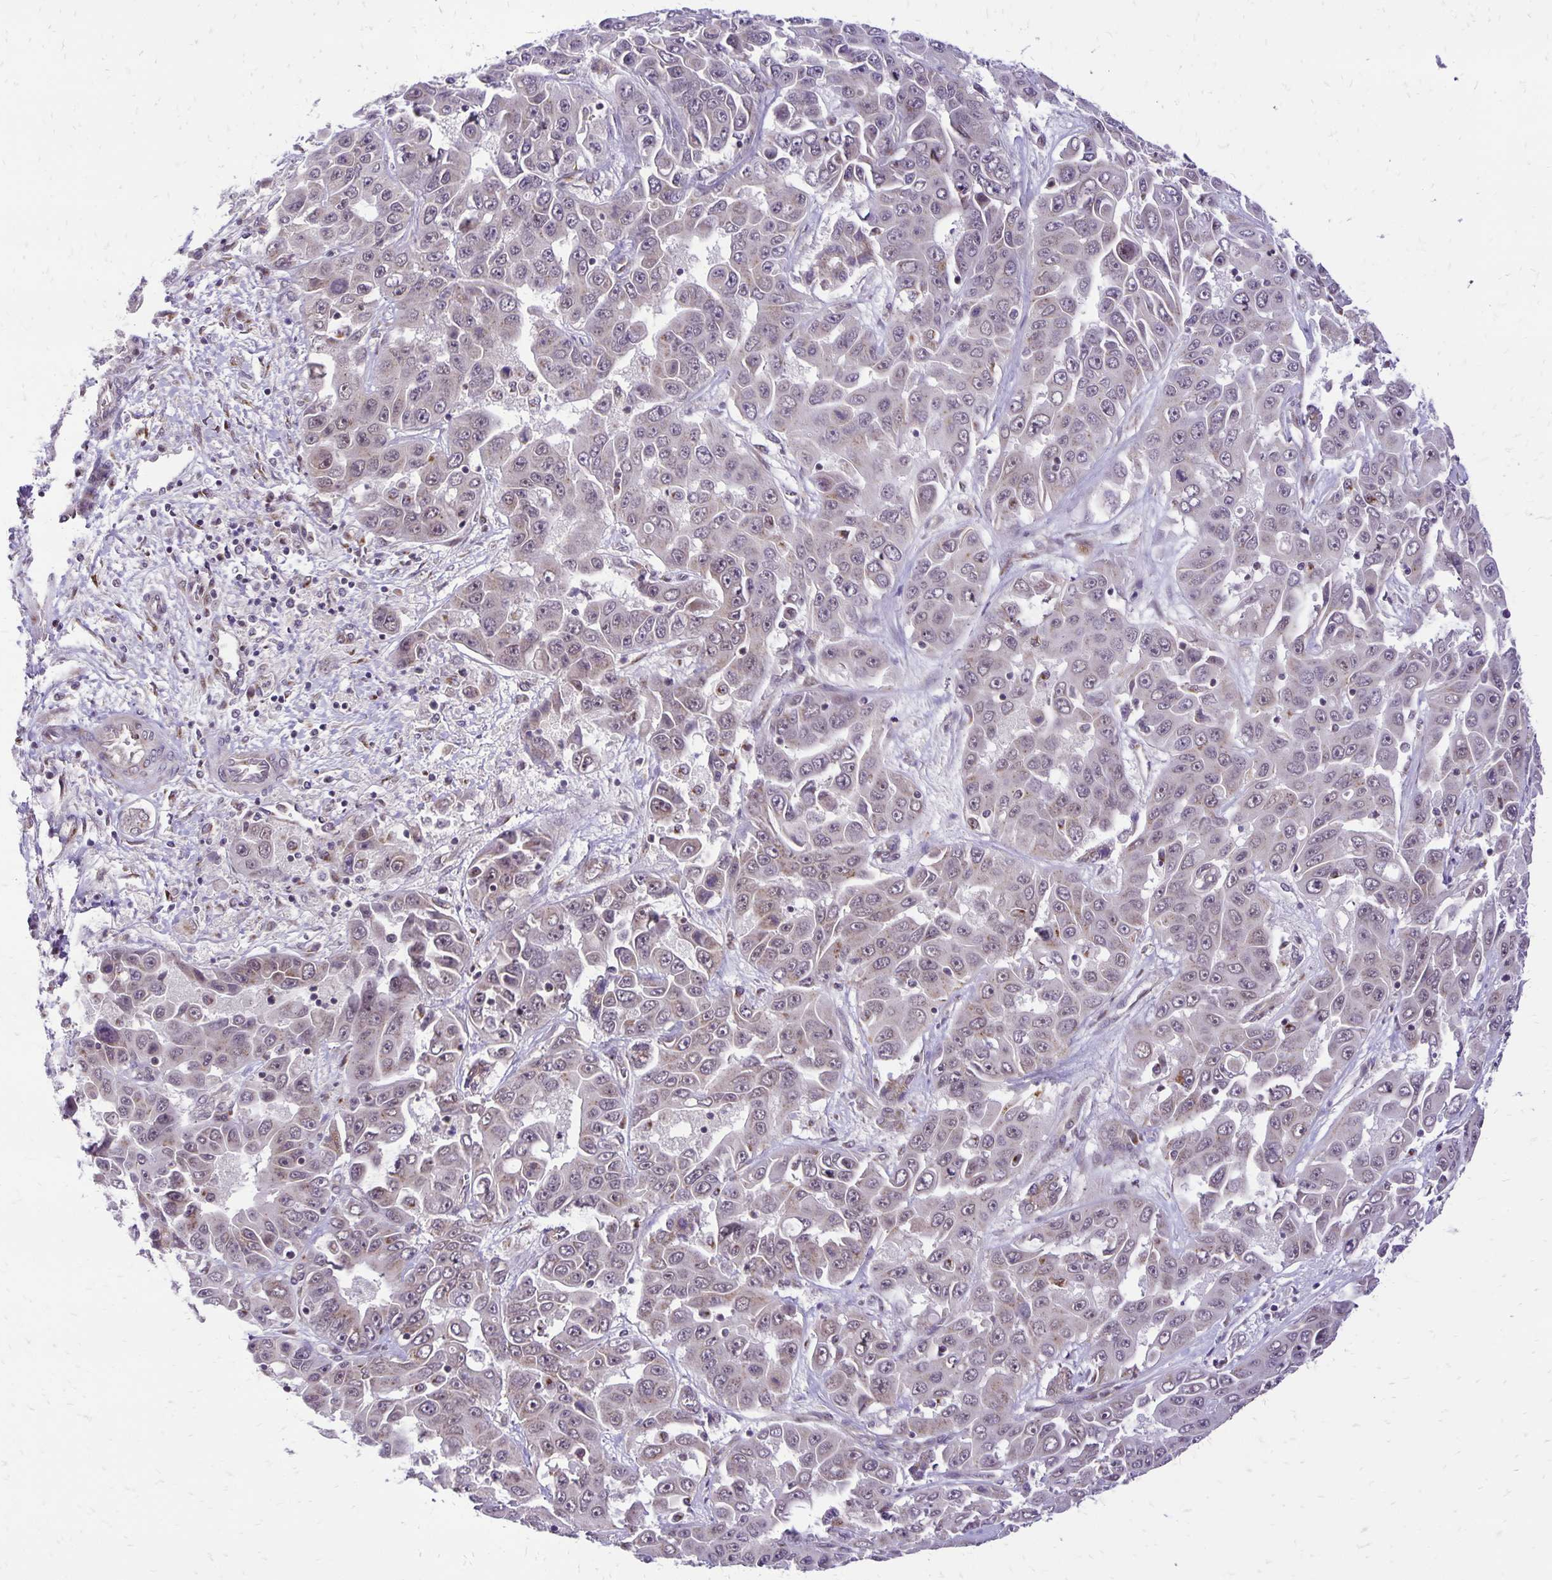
{"staining": {"intensity": "negative", "quantity": "none", "location": "none"}, "tissue": "liver cancer", "cell_type": "Tumor cells", "image_type": "cancer", "snomed": [{"axis": "morphology", "description": "Cholangiocarcinoma"}, {"axis": "topography", "description": "Liver"}], "caption": "Immunohistochemistry histopathology image of neoplastic tissue: liver cancer (cholangiocarcinoma) stained with DAB reveals no significant protein positivity in tumor cells. (DAB (3,3'-diaminobenzidine) IHC with hematoxylin counter stain).", "gene": "GOLGA5", "patient": {"sex": "female", "age": 52}}